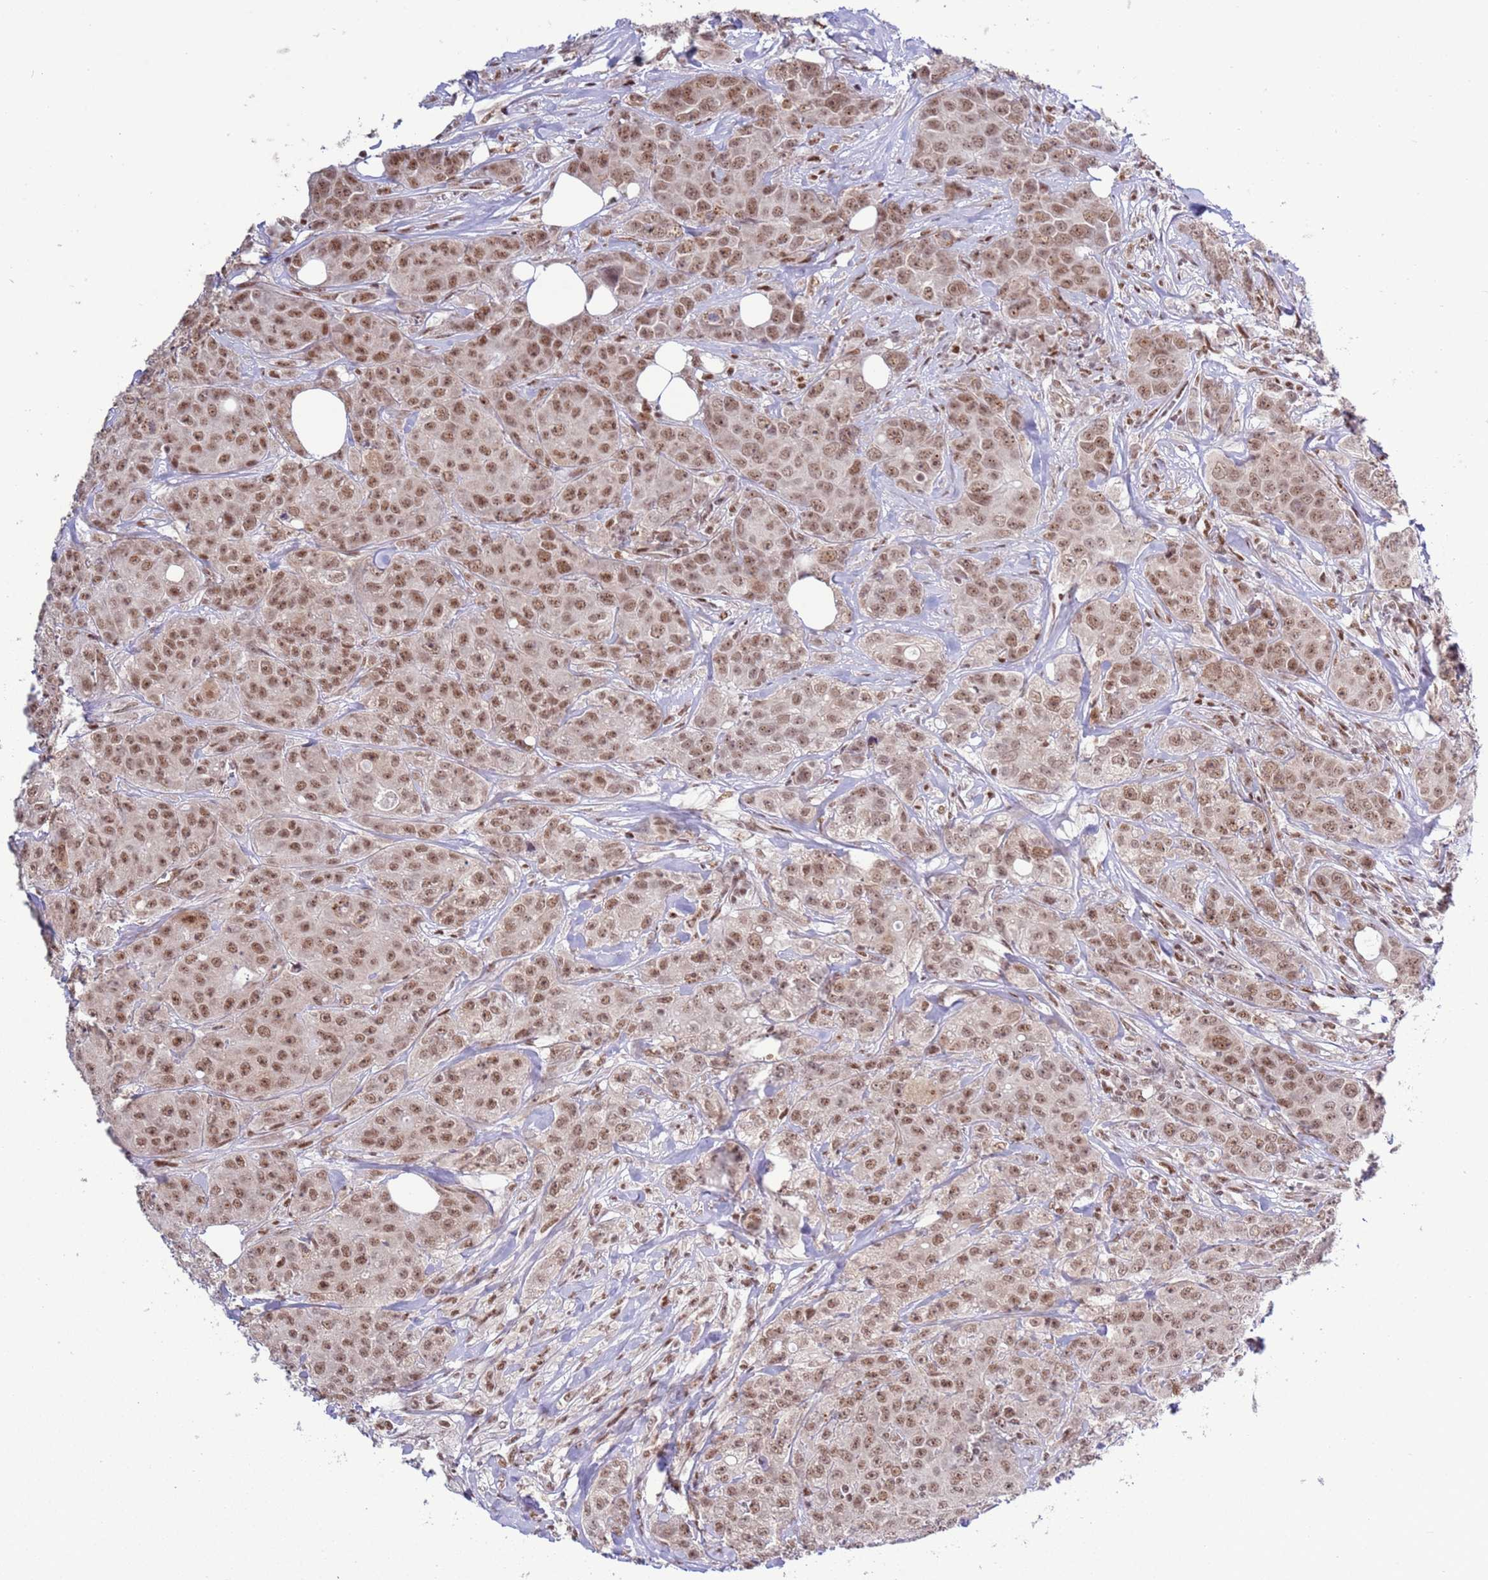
{"staining": {"intensity": "moderate", "quantity": ">75%", "location": "nuclear"}, "tissue": "breast cancer", "cell_type": "Tumor cells", "image_type": "cancer", "snomed": [{"axis": "morphology", "description": "Duct carcinoma"}, {"axis": "topography", "description": "Breast"}], "caption": "Tumor cells reveal medium levels of moderate nuclear positivity in about >75% of cells in human breast cancer.", "gene": "PRPF6", "patient": {"sex": "female", "age": 43}}